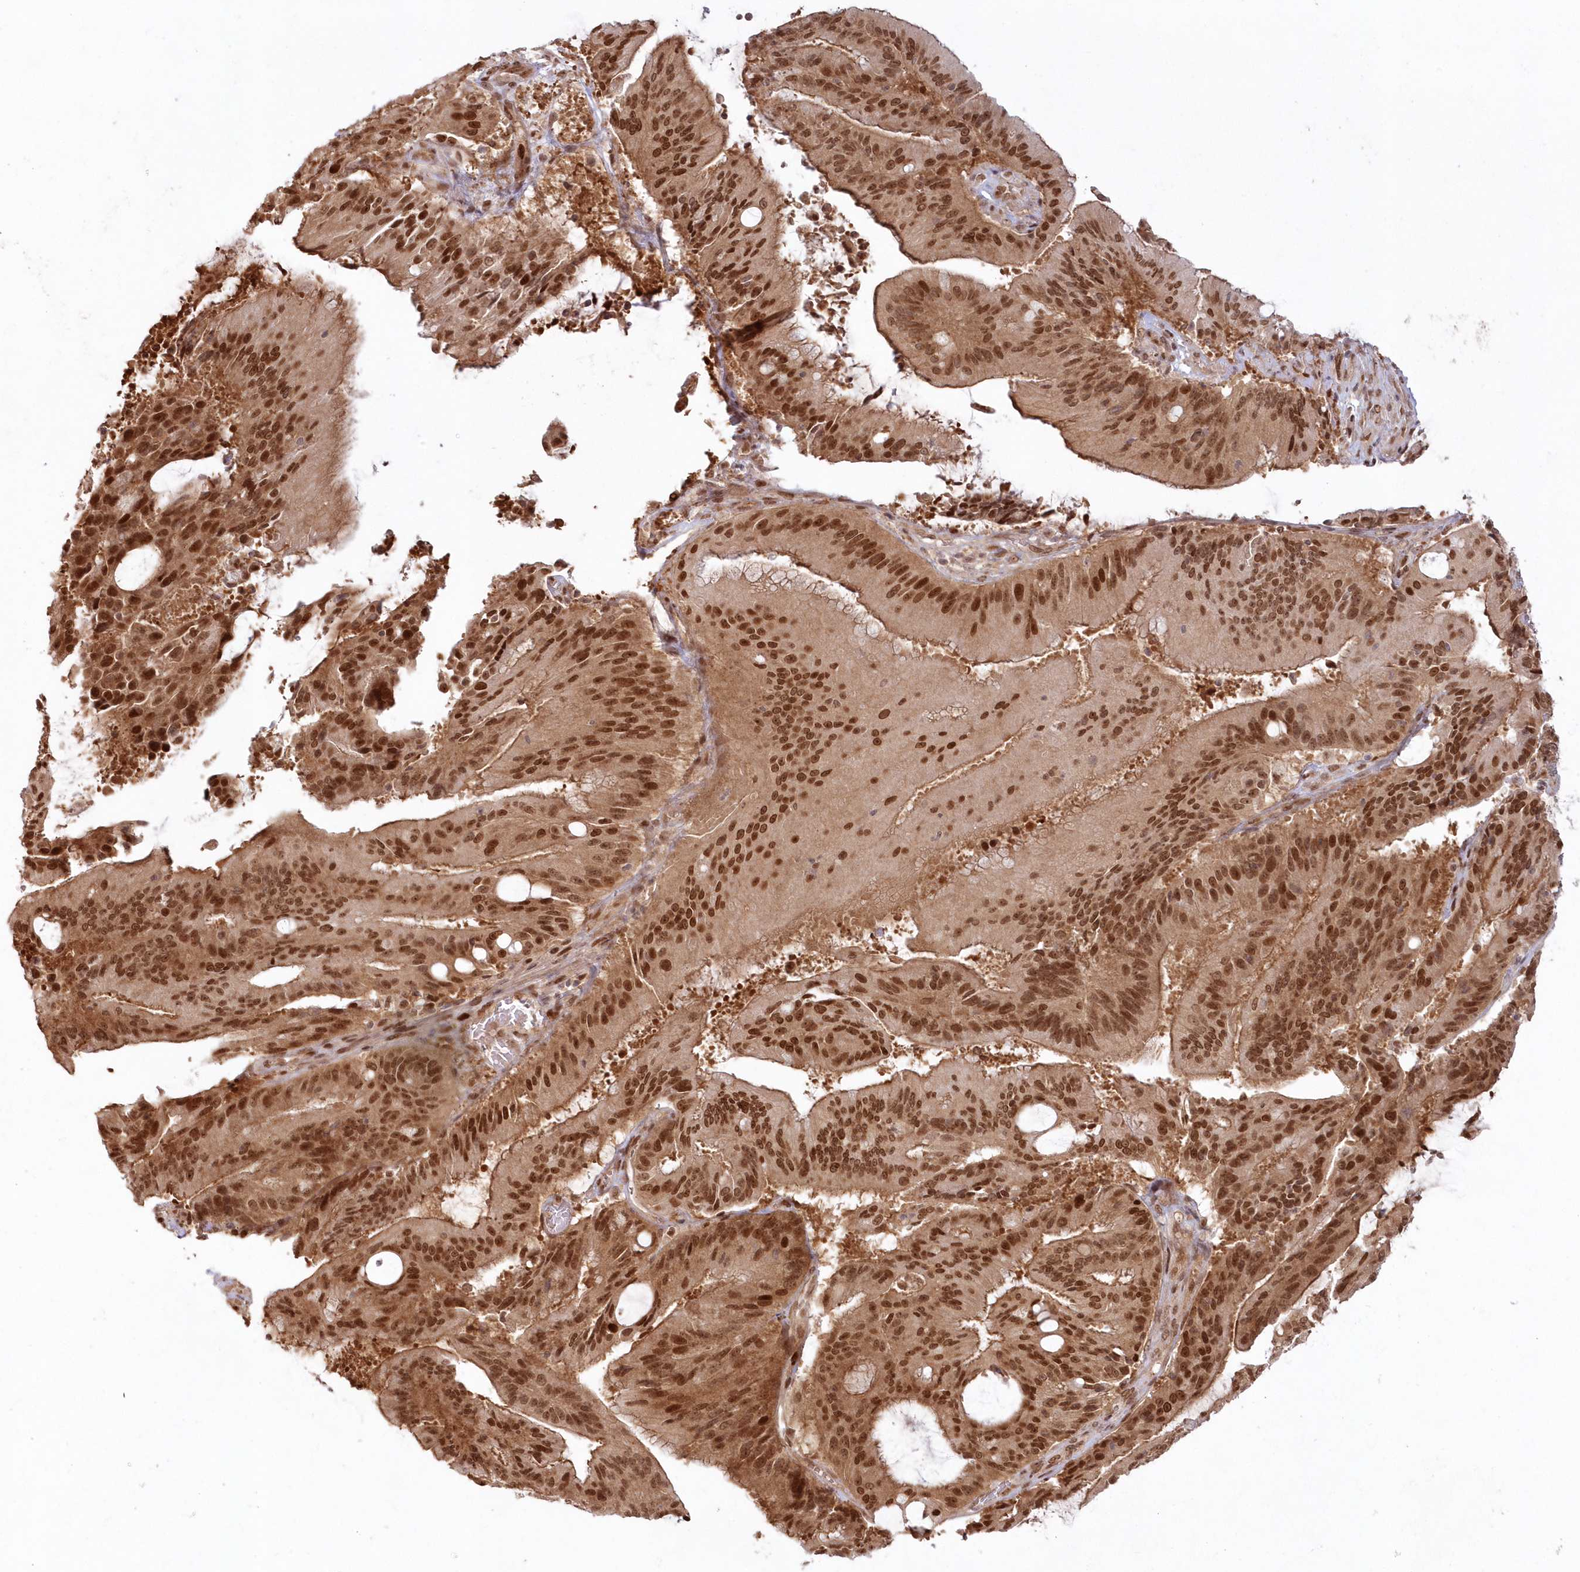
{"staining": {"intensity": "strong", "quantity": ">75%", "location": "cytoplasmic/membranous,nuclear"}, "tissue": "liver cancer", "cell_type": "Tumor cells", "image_type": "cancer", "snomed": [{"axis": "morphology", "description": "Normal tissue, NOS"}, {"axis": "morphology", "description": "Cholangiocarcinoma"}, {"axis": "topography", "description": "Liver"}, {"axis": "topography", "description": "Peripheral nerve tissue"}], "caption": "Cholangiocarcinoma (liver) was stained to show a protein in brown. There is high levels of strong cytoplasmic/membranous and nuclear positivity in about >75% of tumor cells.", "gene": "TOGARAM2", "patient": {"sex": "female", "age": 73}}